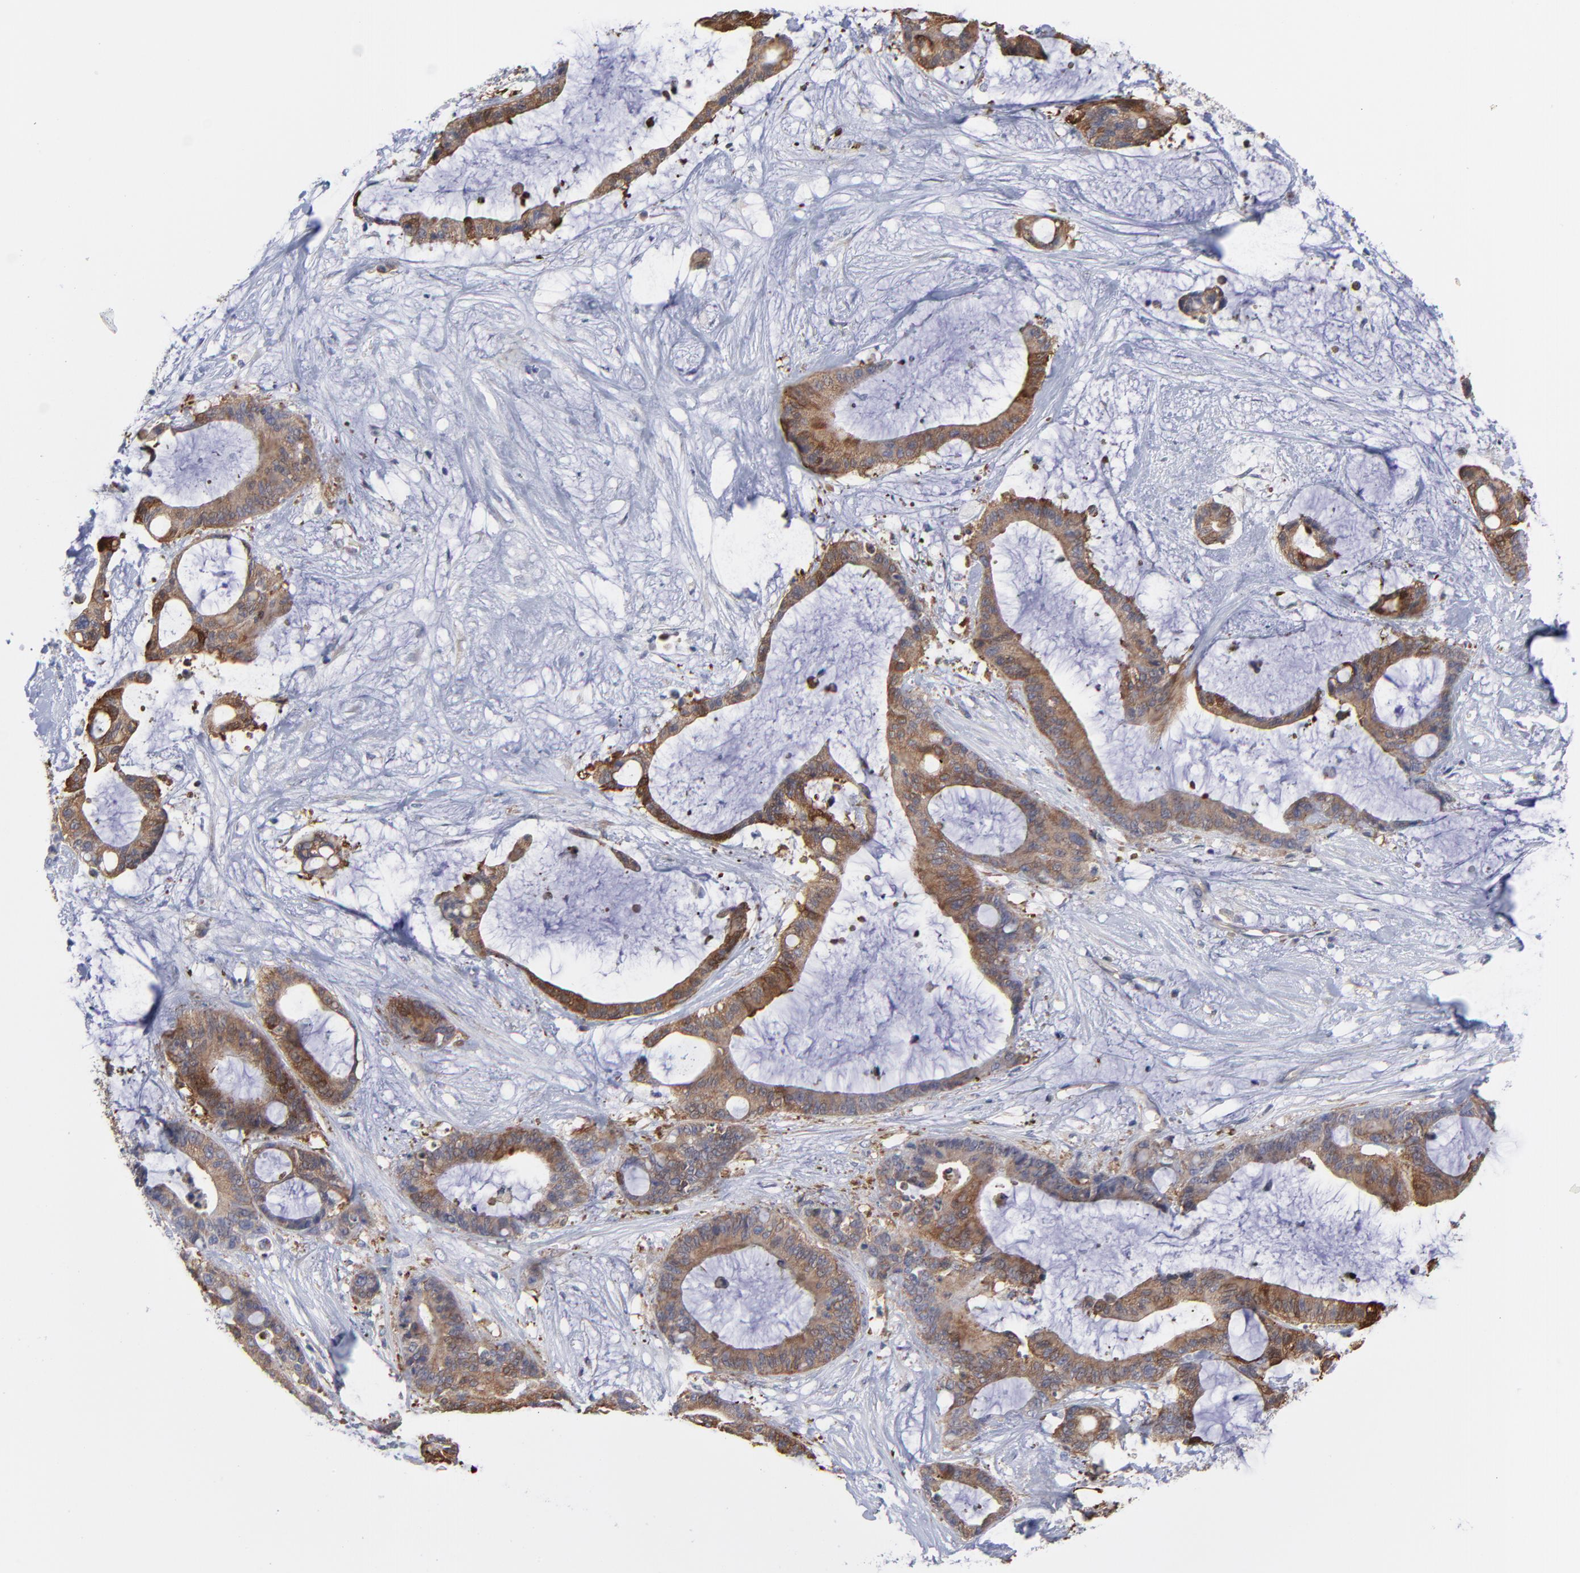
{"staining": {"intensity": "moderate", "quantity": ">75%", "location": "cytoplasmic/membranous"}, "tissue": "liver cancer", "cell_type": "Tumor cells", "image_type": "cancer", "snomed": [{"axis": "morphology", "description": "Cholangiocarcinoma"}, {"axis": "topography", "description": "Liver"}], "caption": "Tumor cells exhibit medium levels of moderate cytoplasmic/membranous expression in approximately >75% of cells in cholangiocarcinoma (liver).", "gene": "NFKBIA", "patient": {"sex": "female", "age": 73}}